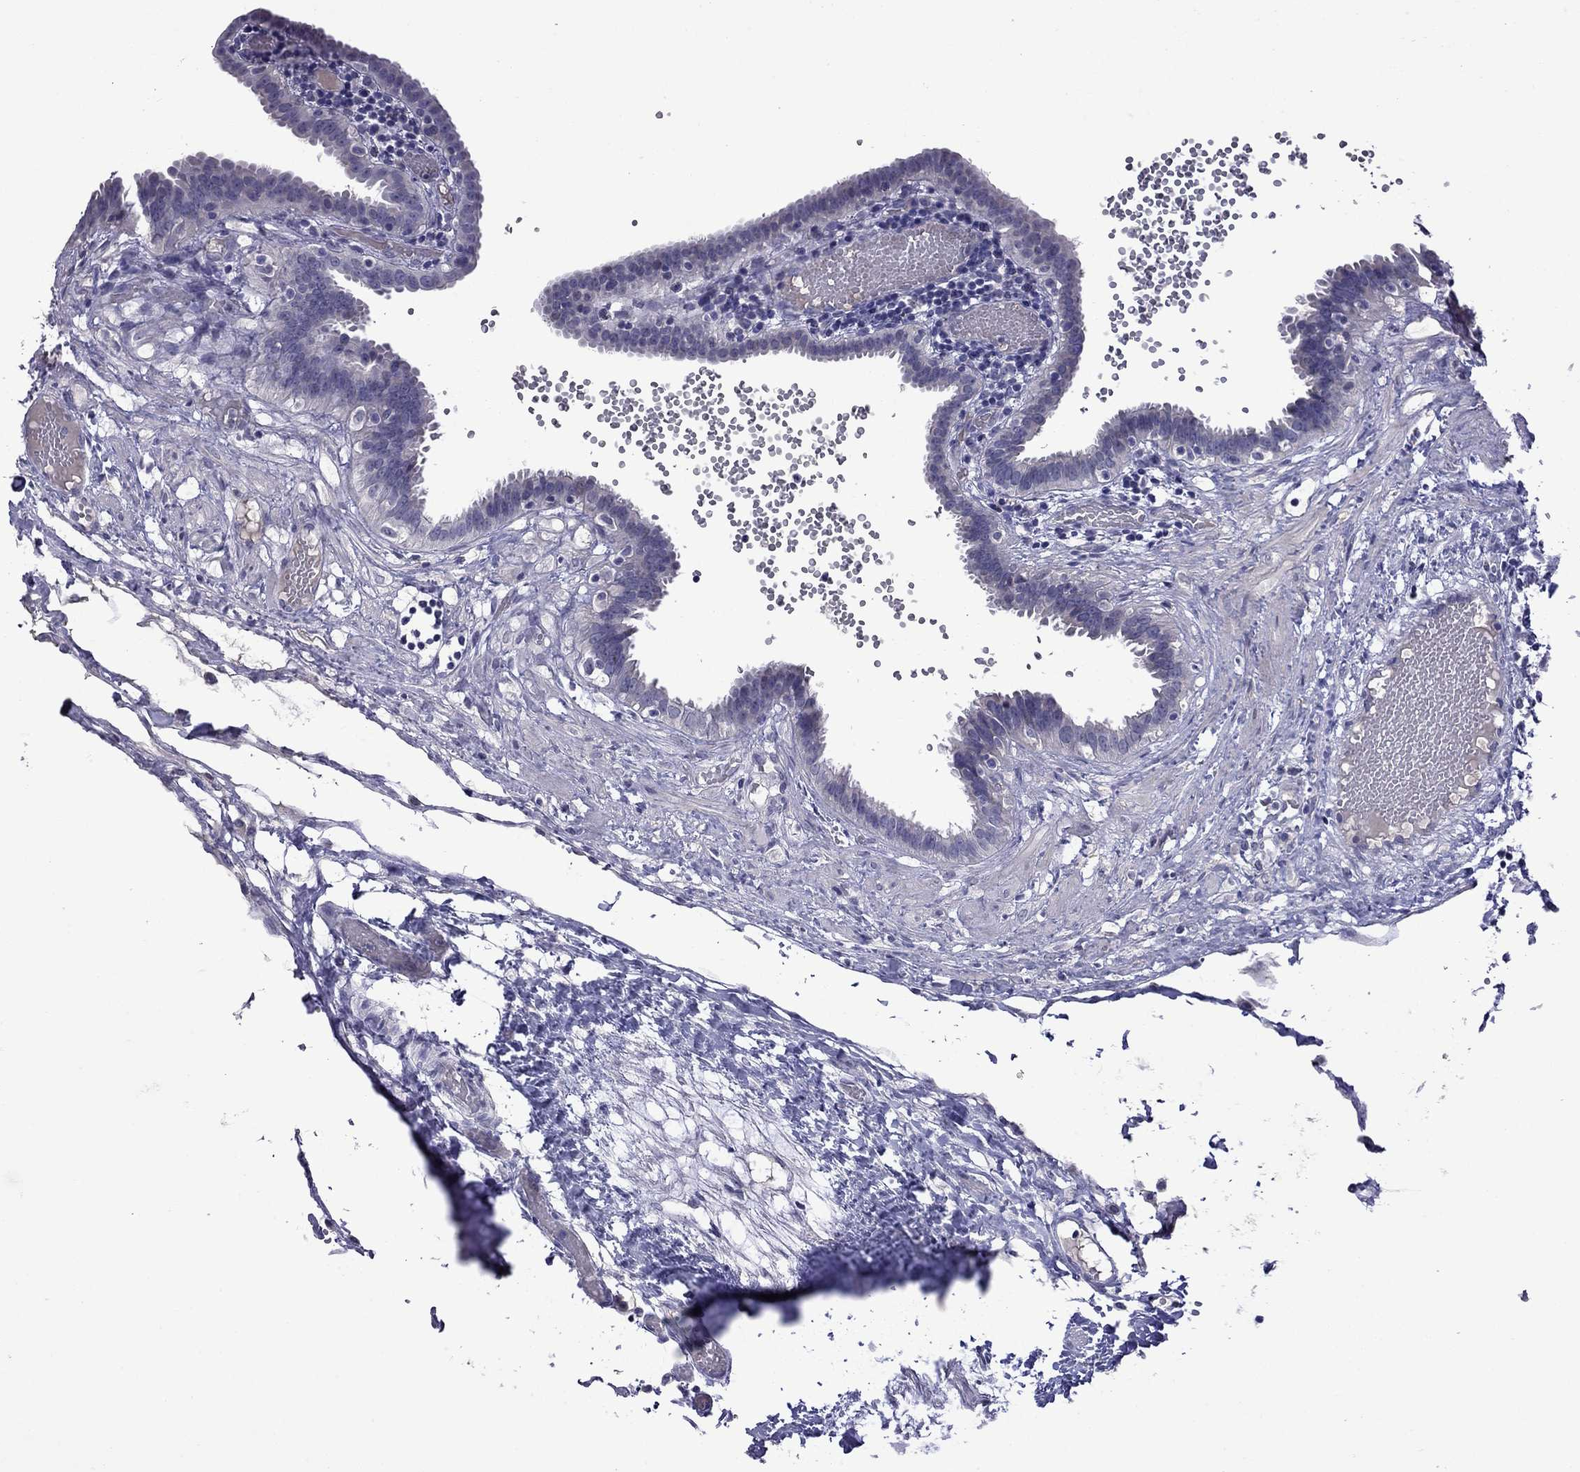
{"staining": {"intensity": "negative", "quantity": "none", "location": "none"}, "tissue": "fallopian tube", "cell_type": "Glandular cells", "image_type": "normal", "snomed": [{"axis": "morphology", "description": "Normal tissue, NOS"}, {"axis": "topography", "description": "Fallopian tube"}], "caption": "The image reveals no staining of glandular cells in benign fallopian tube.", "gene": "STAR", "patient": {"sex": "female", "age": 37}}